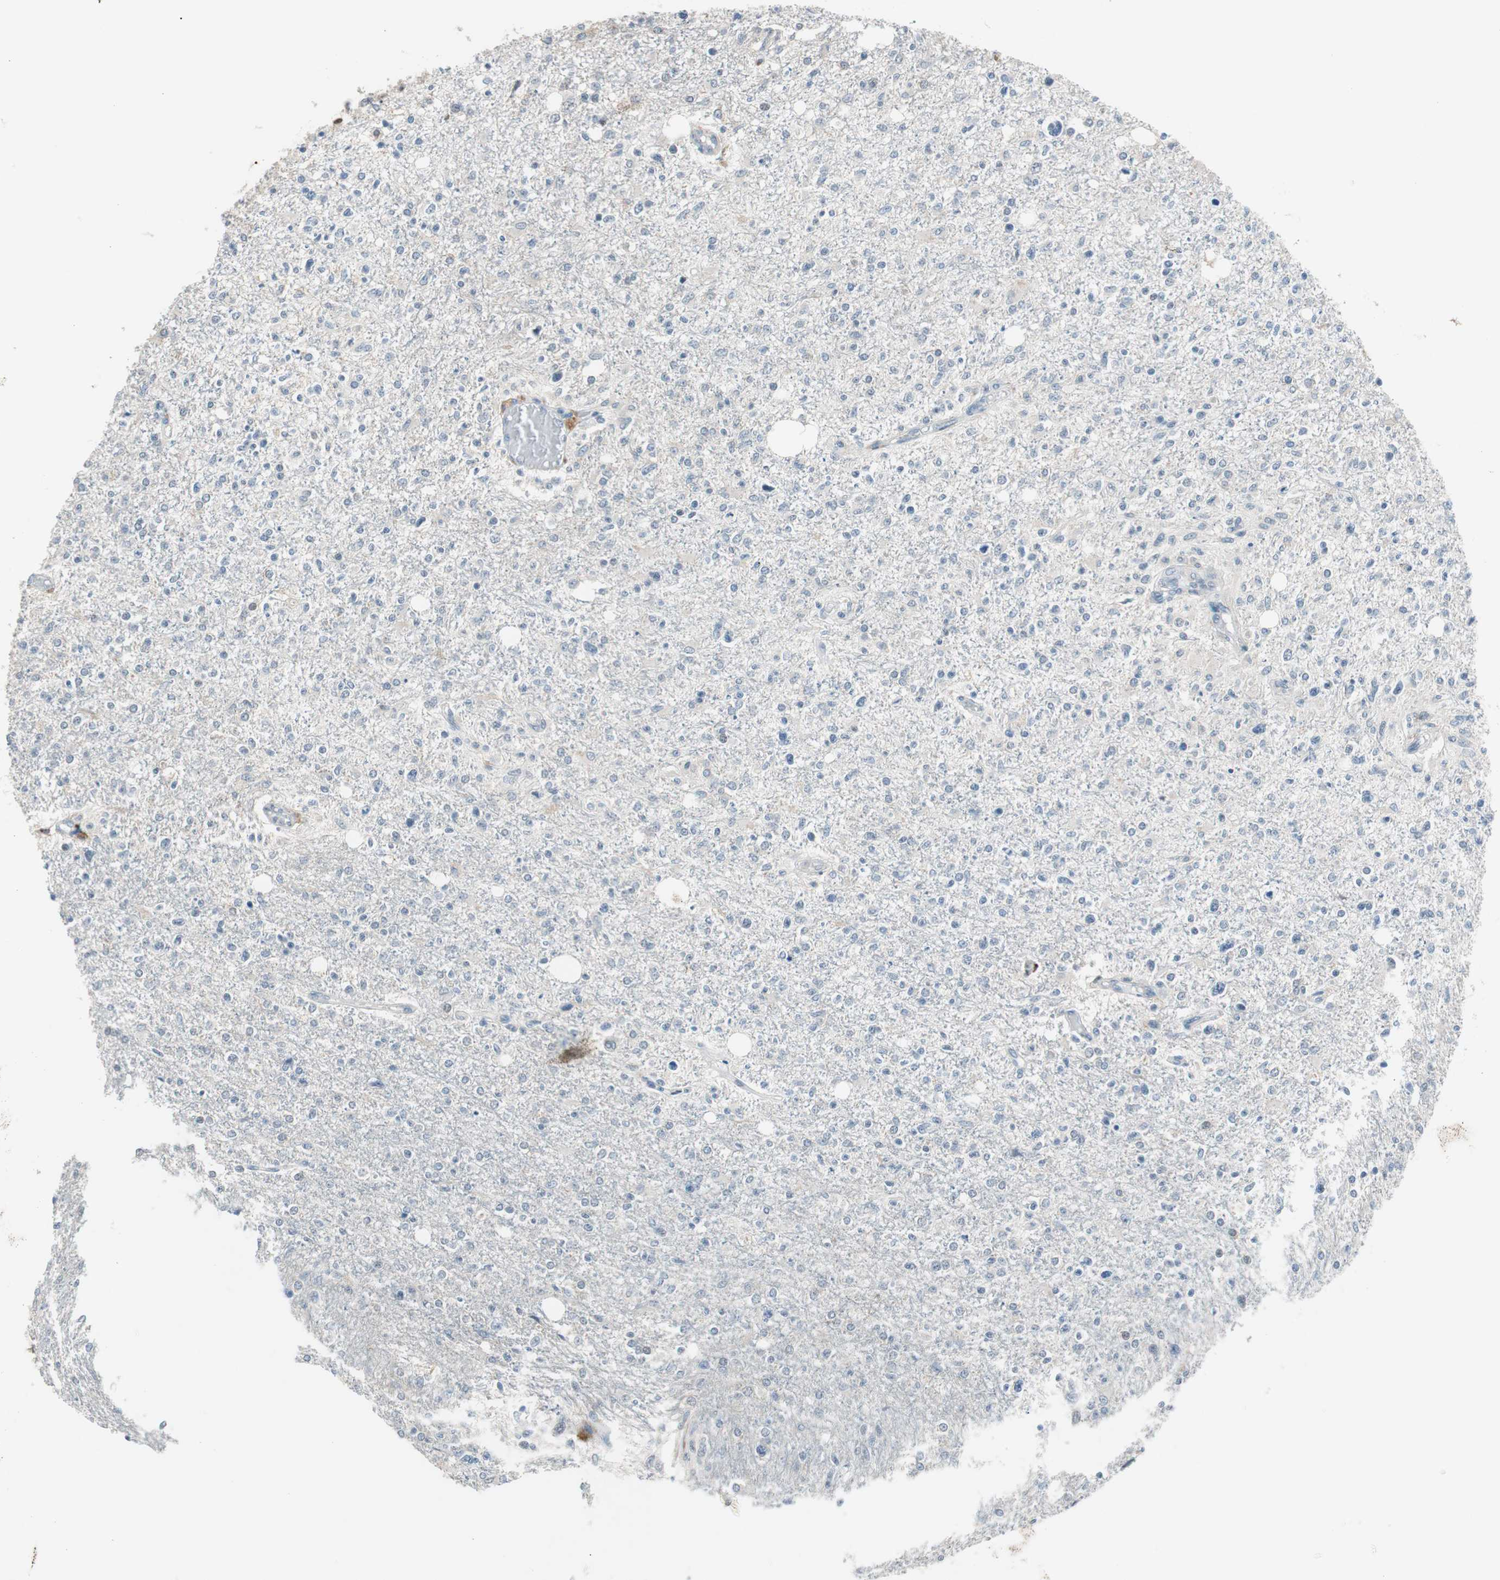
{"staining": {"intensity": "negative", "quantity": "none", "location": "none"}, "tissue": "glioma", "cell_type": "Tumor cells", "image_type": "cancer", "snomed": [{"axis": "morphology", "description": "Glioma, malignant, High grade"}, {"axis": "topography", "description": "Cerebral cortex"}], "caption": "Micrograph shows no protein staining in tumor cells of glioma tissue.", "gene": "GRHL1", "patient": {"sex": "male", "age": 76}}